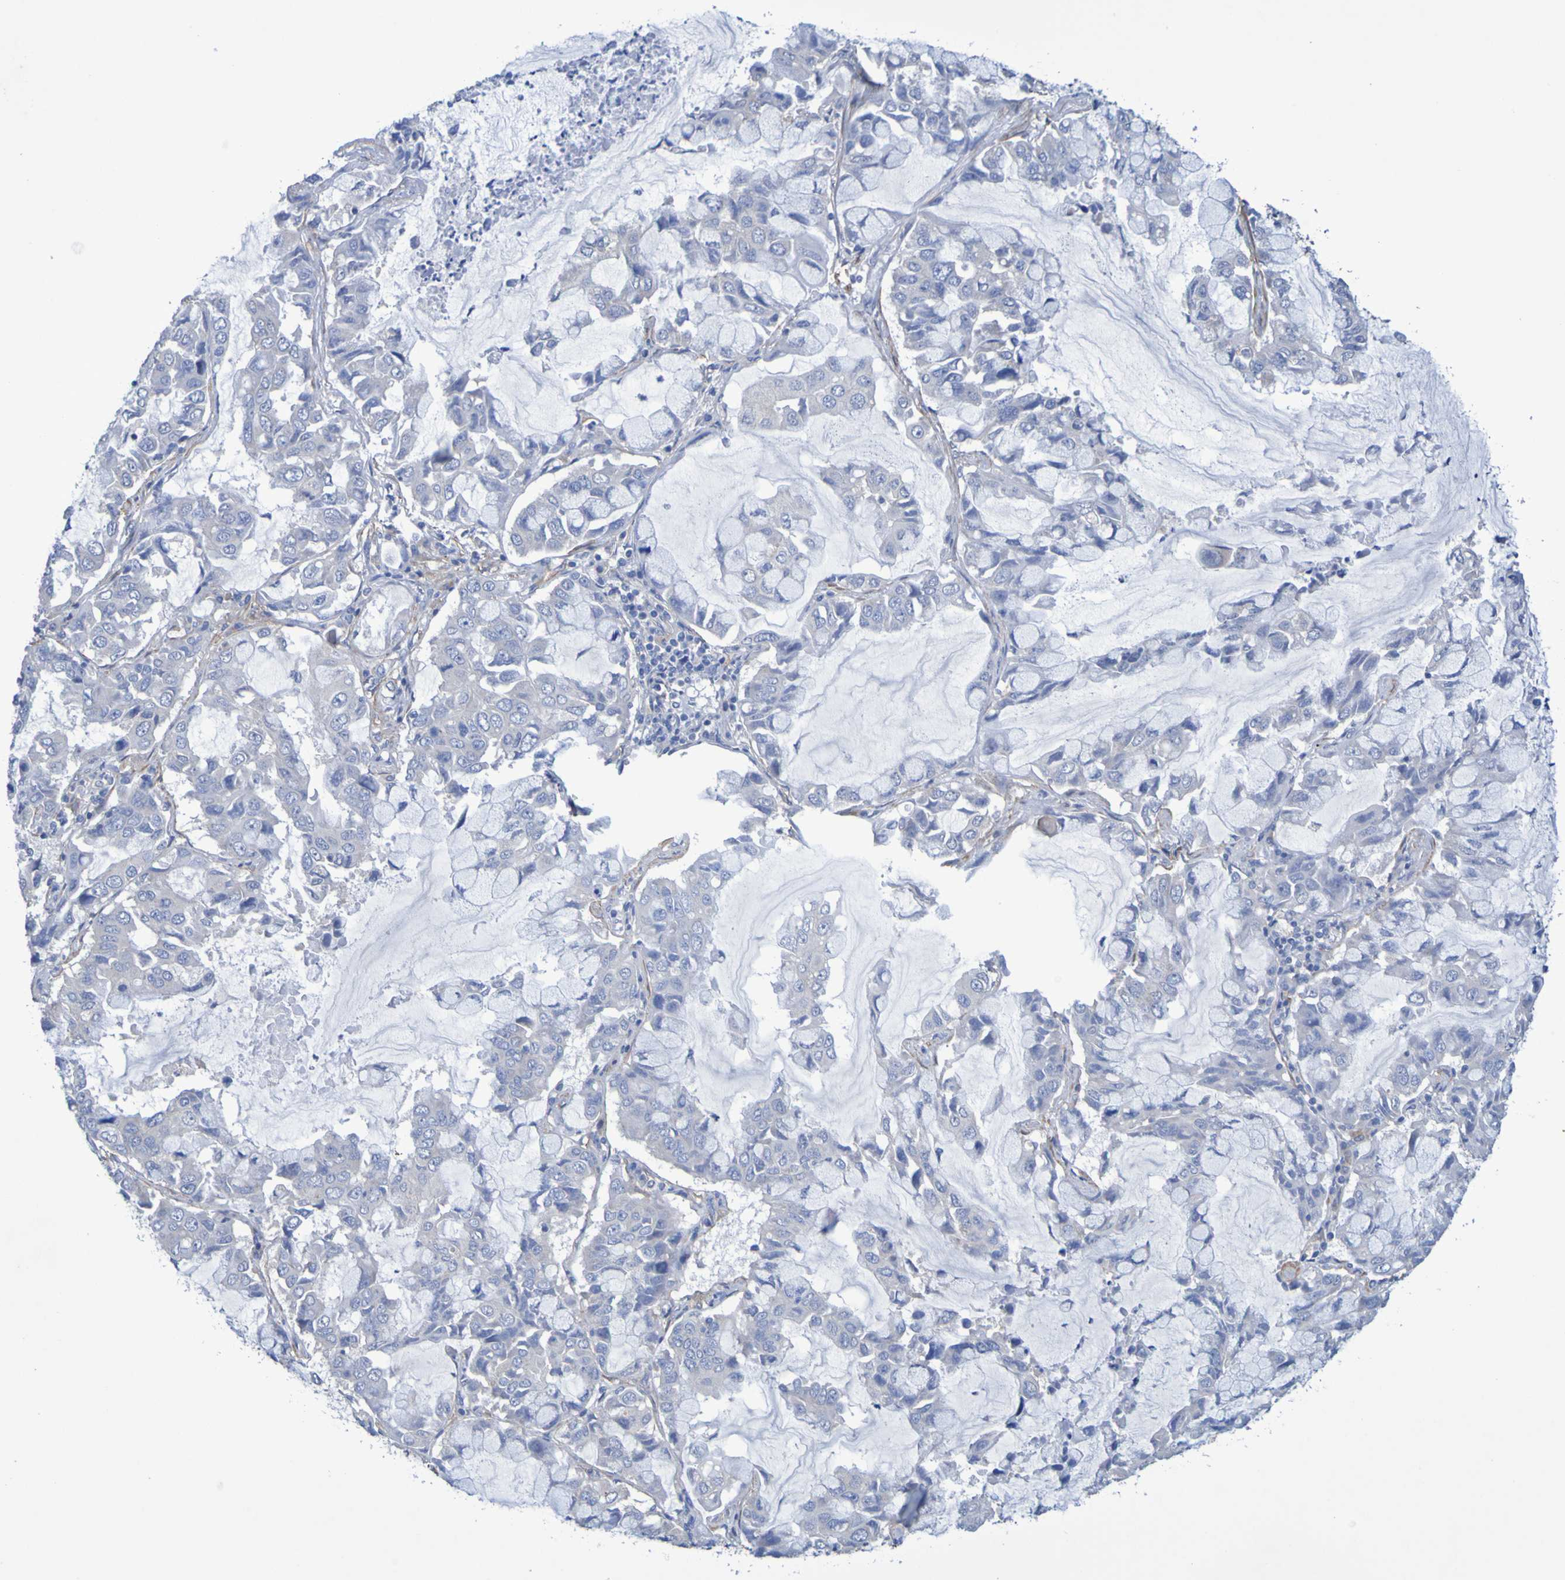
{"staining": {"intensity": "negative", "quantity": "none", "location": "none"}, "tissue": "lung cancer", "cell_type": "Tumor cells", "image_type": "cancer", "snomed": [{"axis": "morphology", "description": "Adenocarcinoma, NOS"}, {"axis": "topography", "description": "Lung"}], "caption": "Tumor cells show no significant staining in lung cancer (adenocarcinoma).", "gene": "SRPRB", "patient": {"sex": "male", "age": 64}}